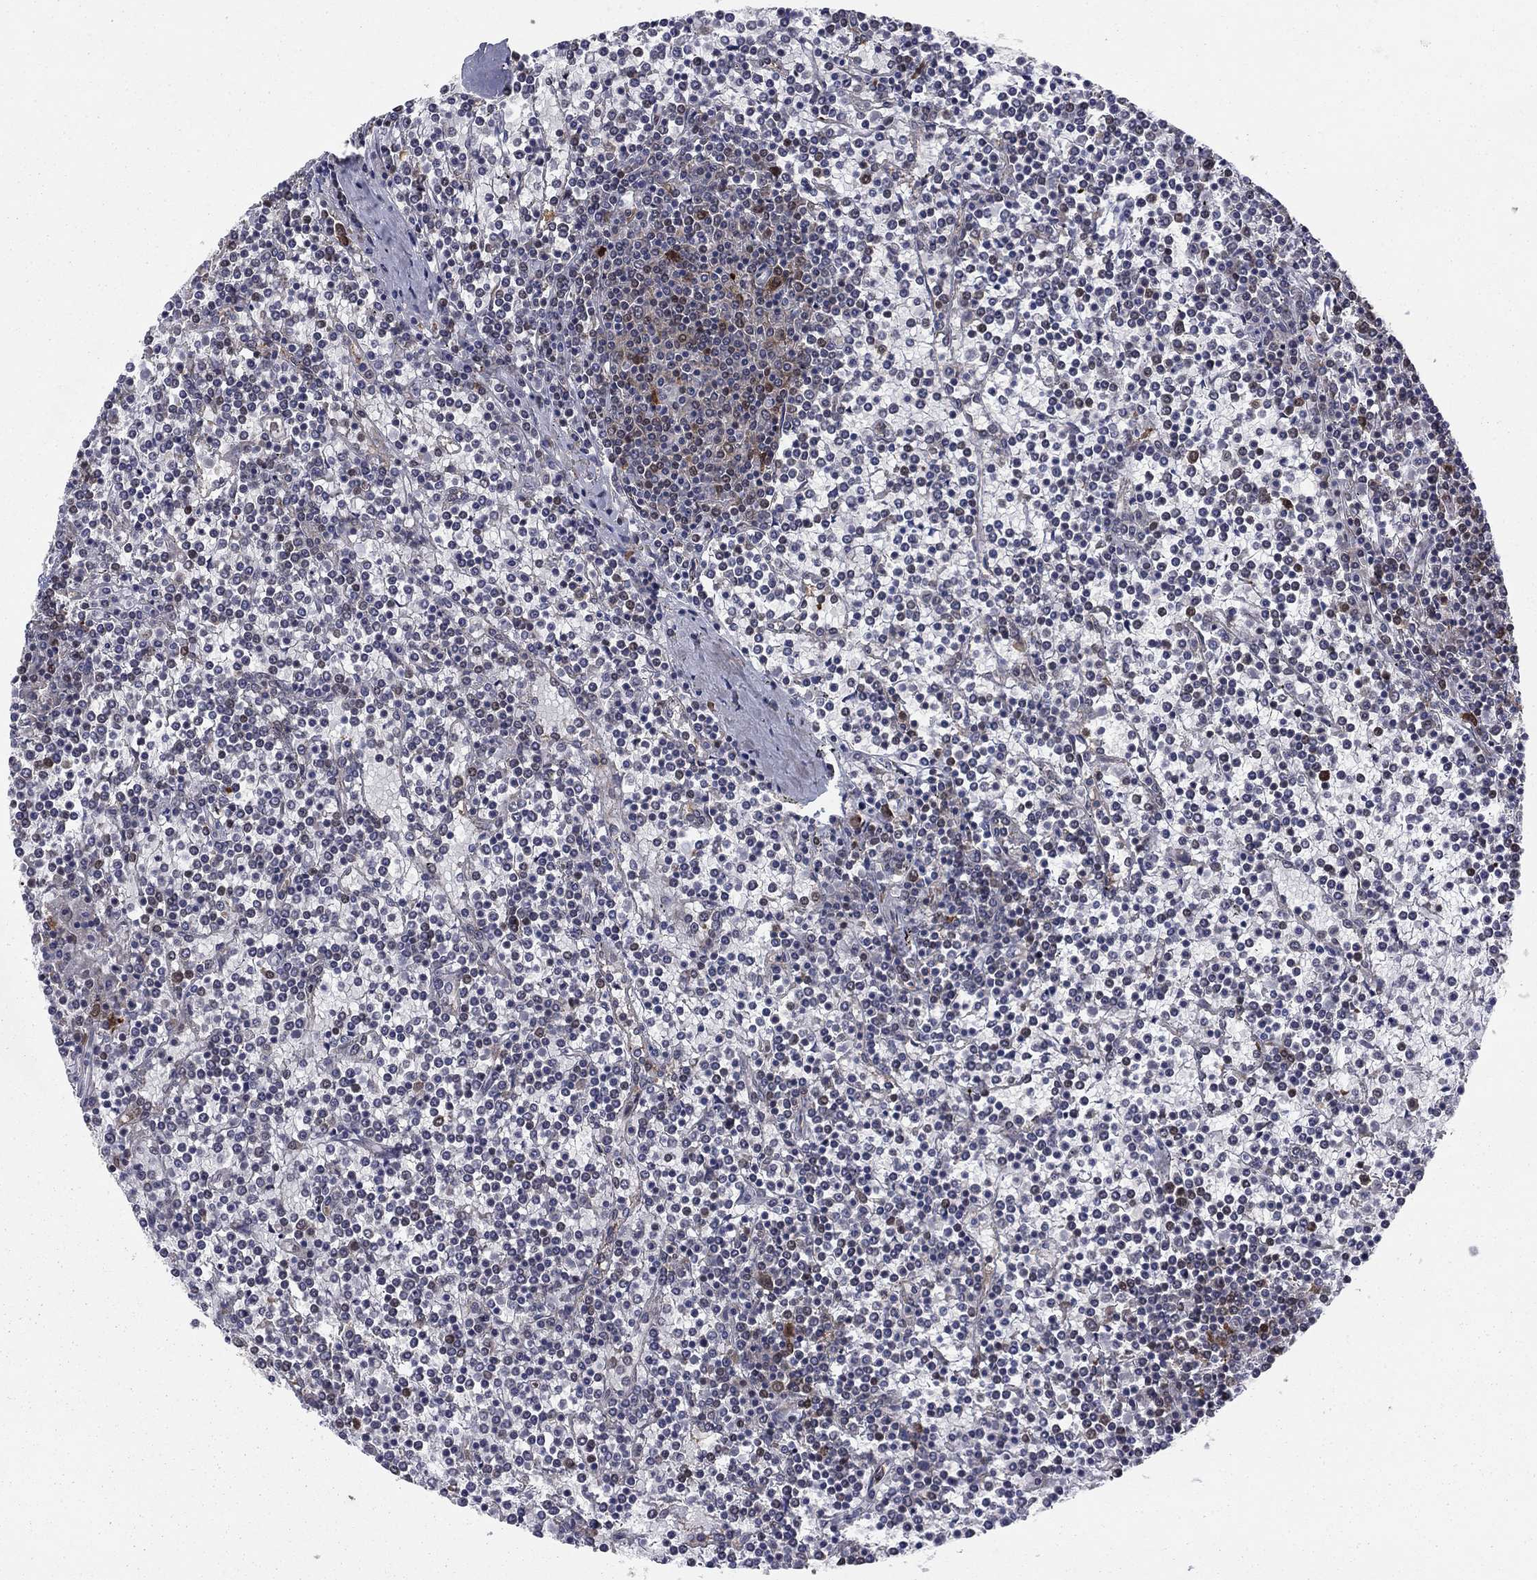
{"staining": {"intensity": "negative", "quantity": "none", "location": "none"}, "tissue": "lymphoma", "cell_type": "Tumor cells", "image_type": "cancer", "snomed": [{"axis": "morphology", "description": "Malignant lymphoma, non-Hodgkin's type, Low grade"}, {"axis": "topography", "description": "Spleen"}], "caption": "Tumor cells are negative for brown protein staining in lymphoma.", "gene": "FKBP4", "patient": {"sex": "female", "age": 19}}